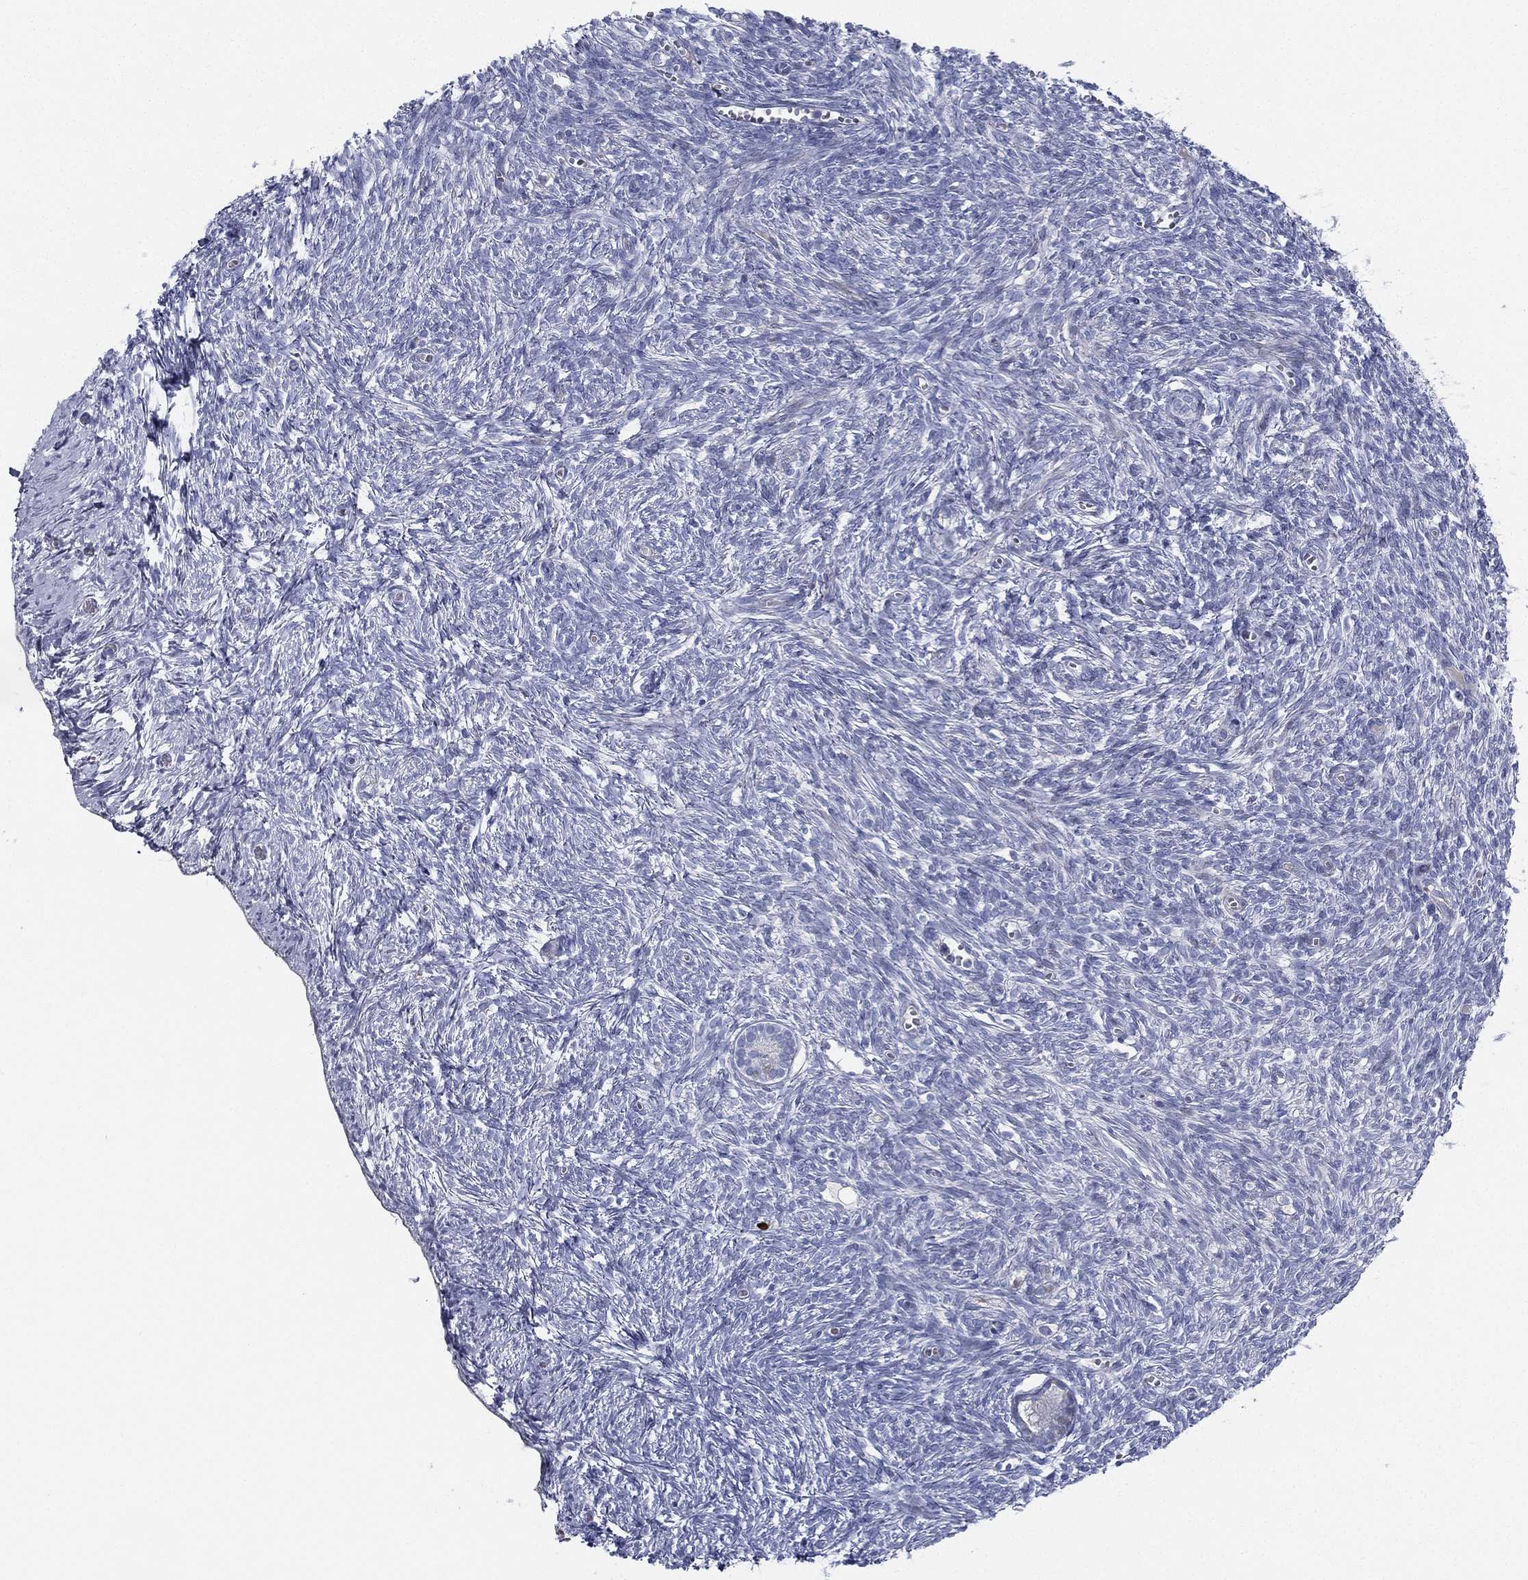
{"staining": {"intensity": "negative", "quantity": "none", "location": "none"}, "tissue": "ovary", "cell_type": "Follicle cells", "image_type": "normal", "snomed": [{"axis": "morphology", "description": "Normal tissue, NOS"}, {"axis": "topography", "description": "Ovary"}], "caption": "This is an IHC photomicrograph of normal human ovary. There is no expression in follicle cells.", "gene": "SPPL2C", "patient": {"sex": "female", "age": 43}}